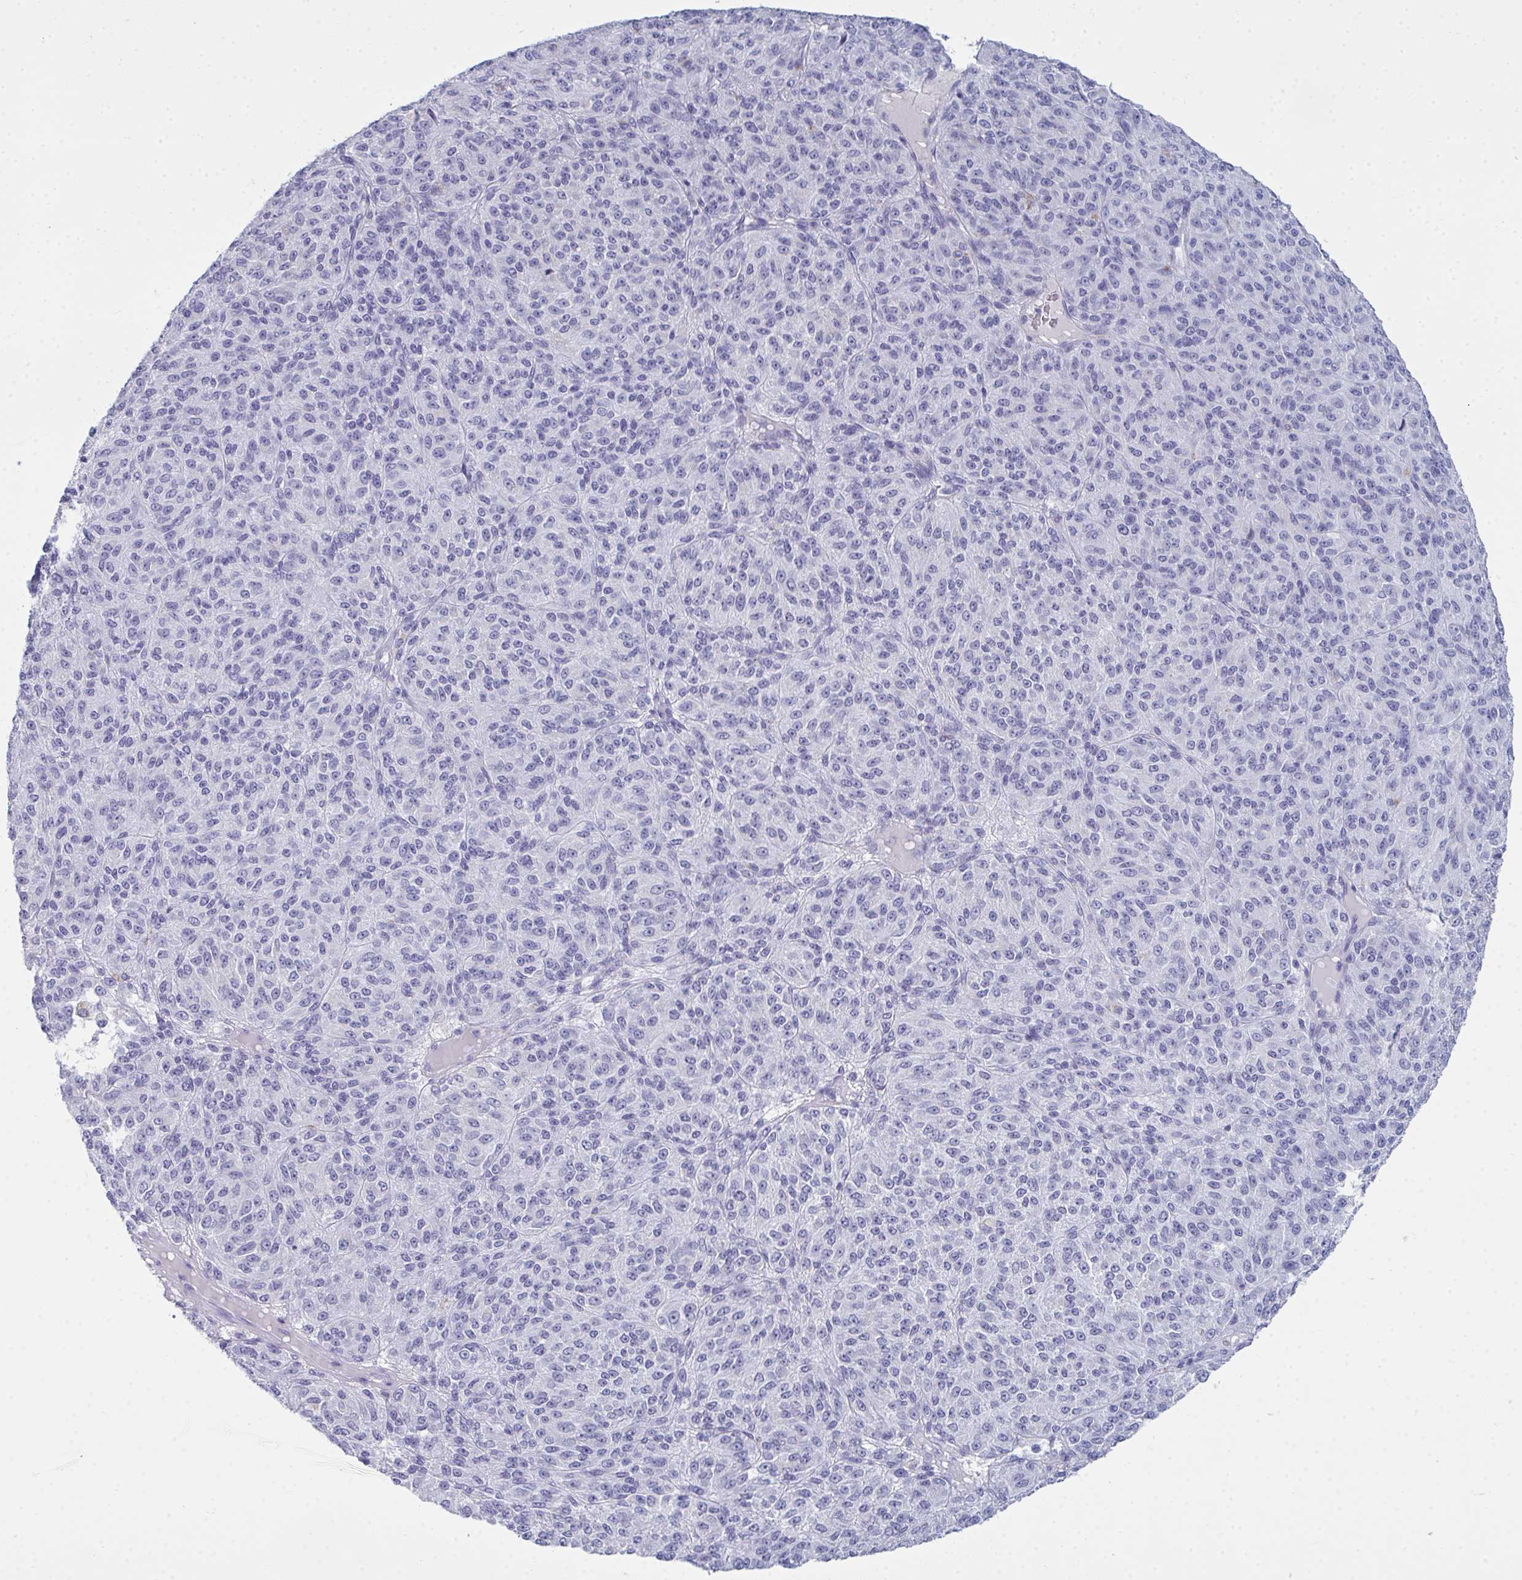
{"staining": {"intensity": "negative", "quantity": "none", "location": "none"}, "tissue": "melanoma", "cell_type": "Tumor cells", "image_type": "cancer", "snomed": [{"axis": "morphology", "description": "Malignant melanoma, Metastatic site"}, {"axis": "topography", "description": "Brain"}], "caption": "An image of malignant melanoma (metastatic site) stained for a protein exhibits no brown staining in tumor cells.", "gene": "SERPINB10", "patient": {"sex": "female", "age": 56}}